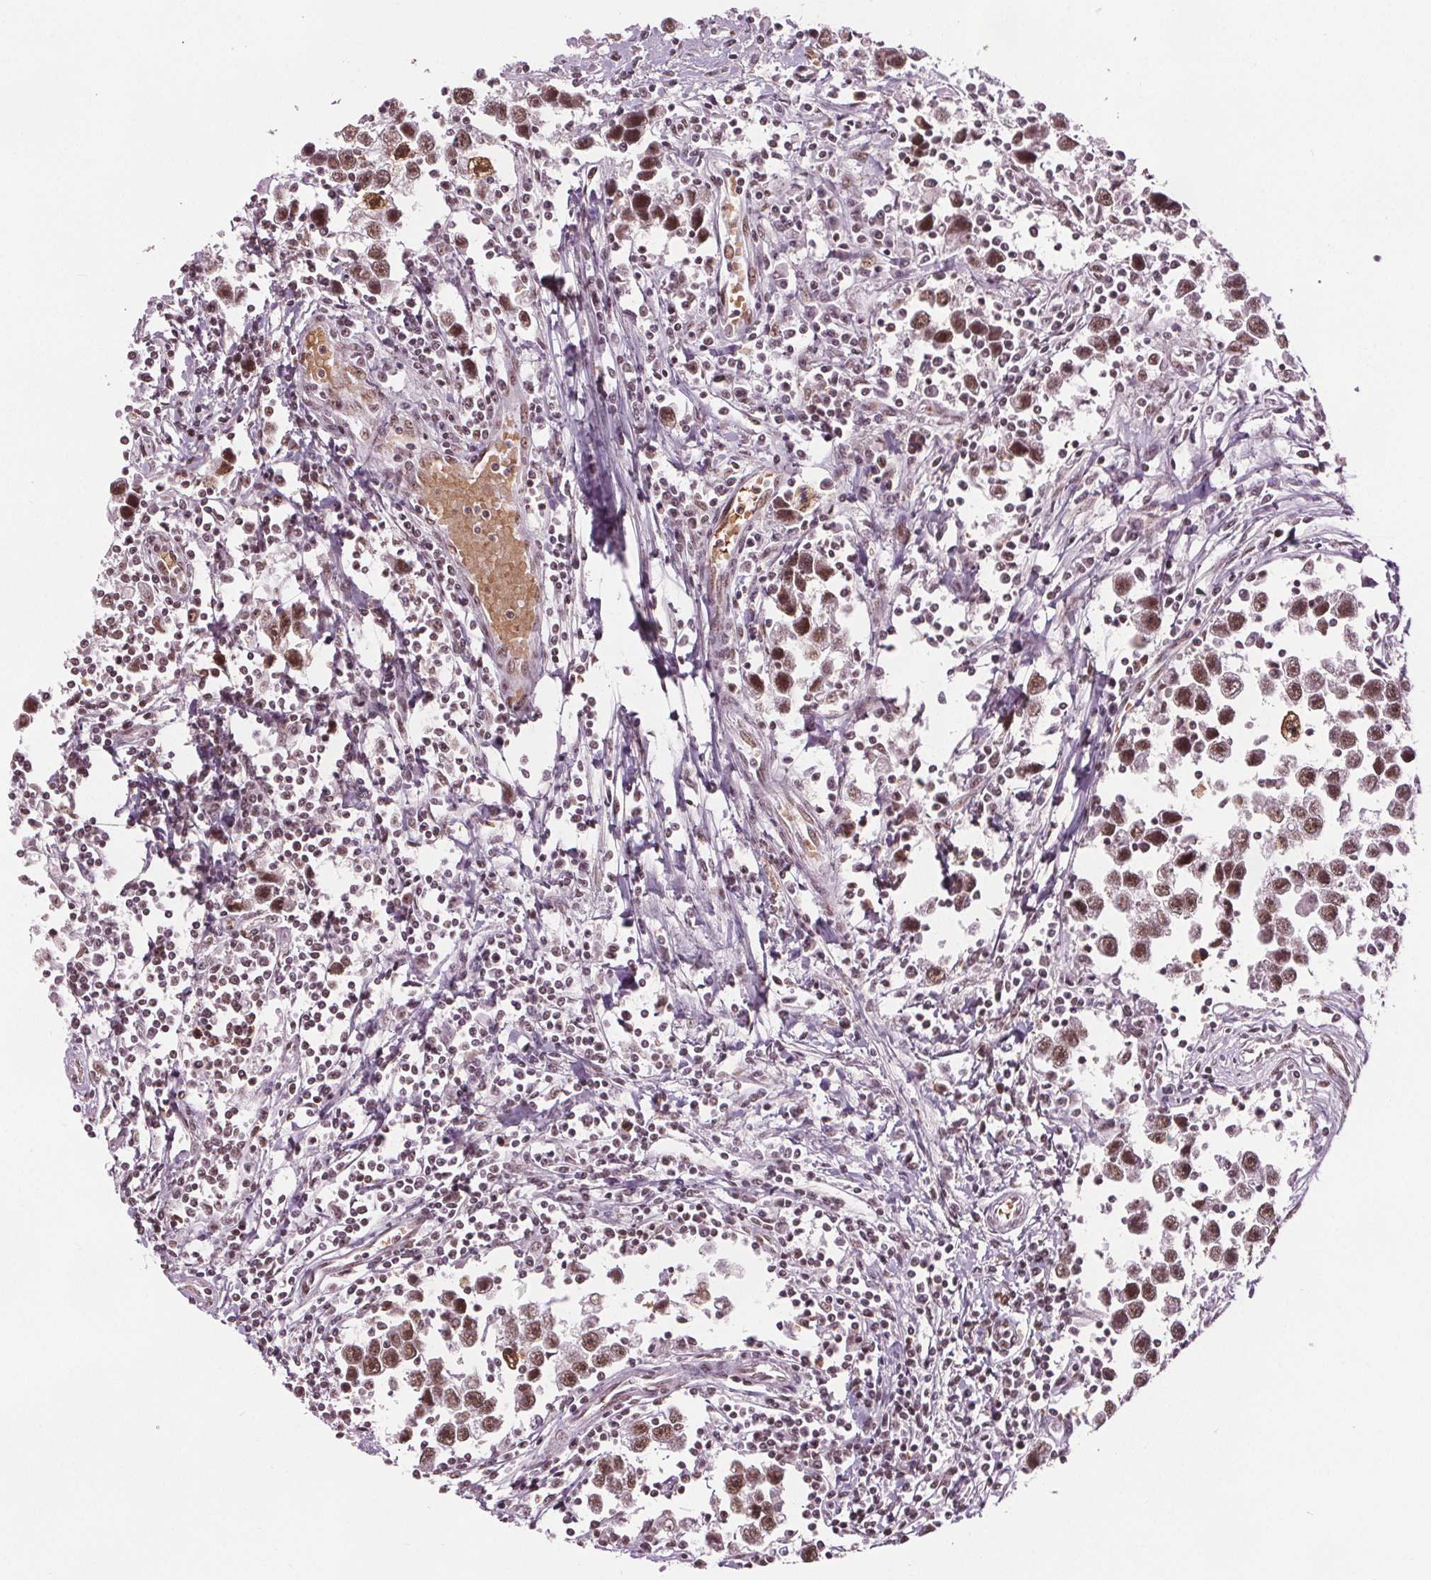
{"staining": {"intensity": "strong", "quantity": ">75%", "location": "nuclear"}, "tissue": "testis cancer", "cell_type": "Tumor cells", "image_type": "cancer", "snomed": [{"axis": "morphology", "description": "Seminoma, NOS"}, {"axis": "topography", "description": "Testis"}], "caption": "Testis cancer stained for a protein shows strong nuclear positivity in tumor cells.", "gene": "IWS1", "patient": {"sex": "male", "age": 30}}